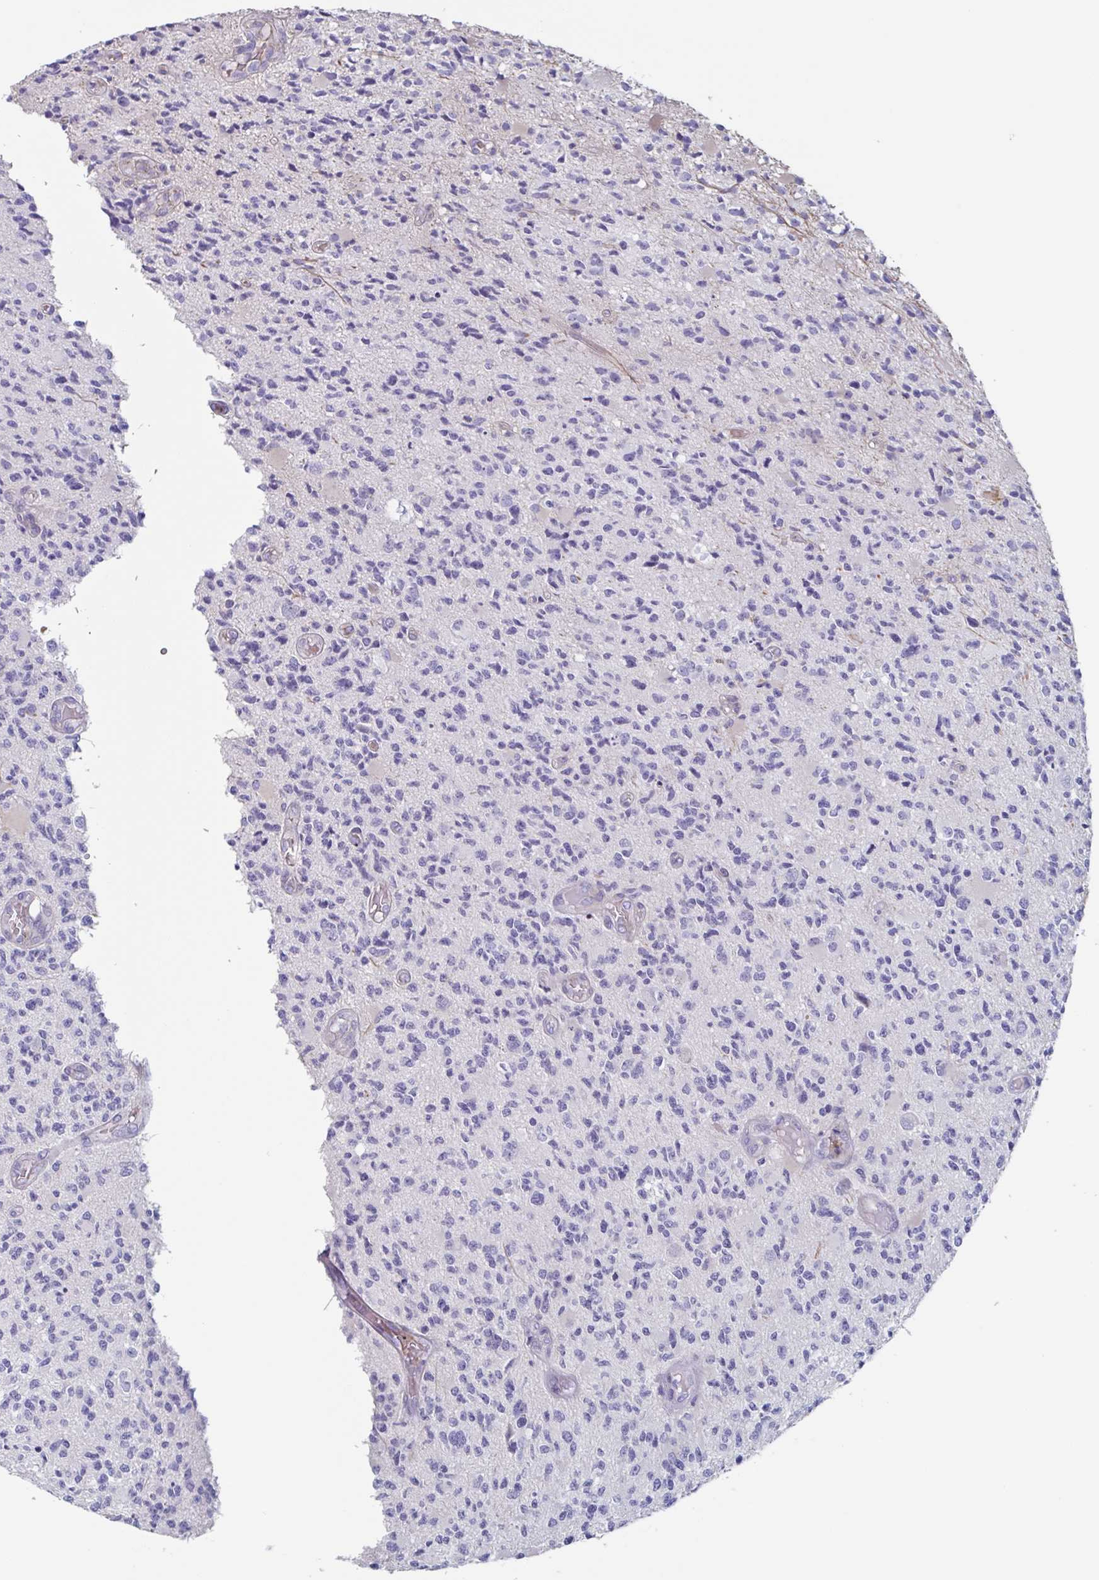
{"staining": {"intensity": "negative", "quantity": "none", "location": "none"}, "tissue": "glioma", "cell_type": "Tumor cells", "image_type": "cancer", "snomed": [{"axis": "morphology", "description": "Glioma, malignant, High grade"}, {"axis": "topography", "description": "Brain"}], "caption": "Human malignant high-grade glioma stained for a protein using immunohistochemistry (IHC) exhibits no expression in tumor cells.", "gene": "BPI", "patient": {"sex": "female", "age": 63}}